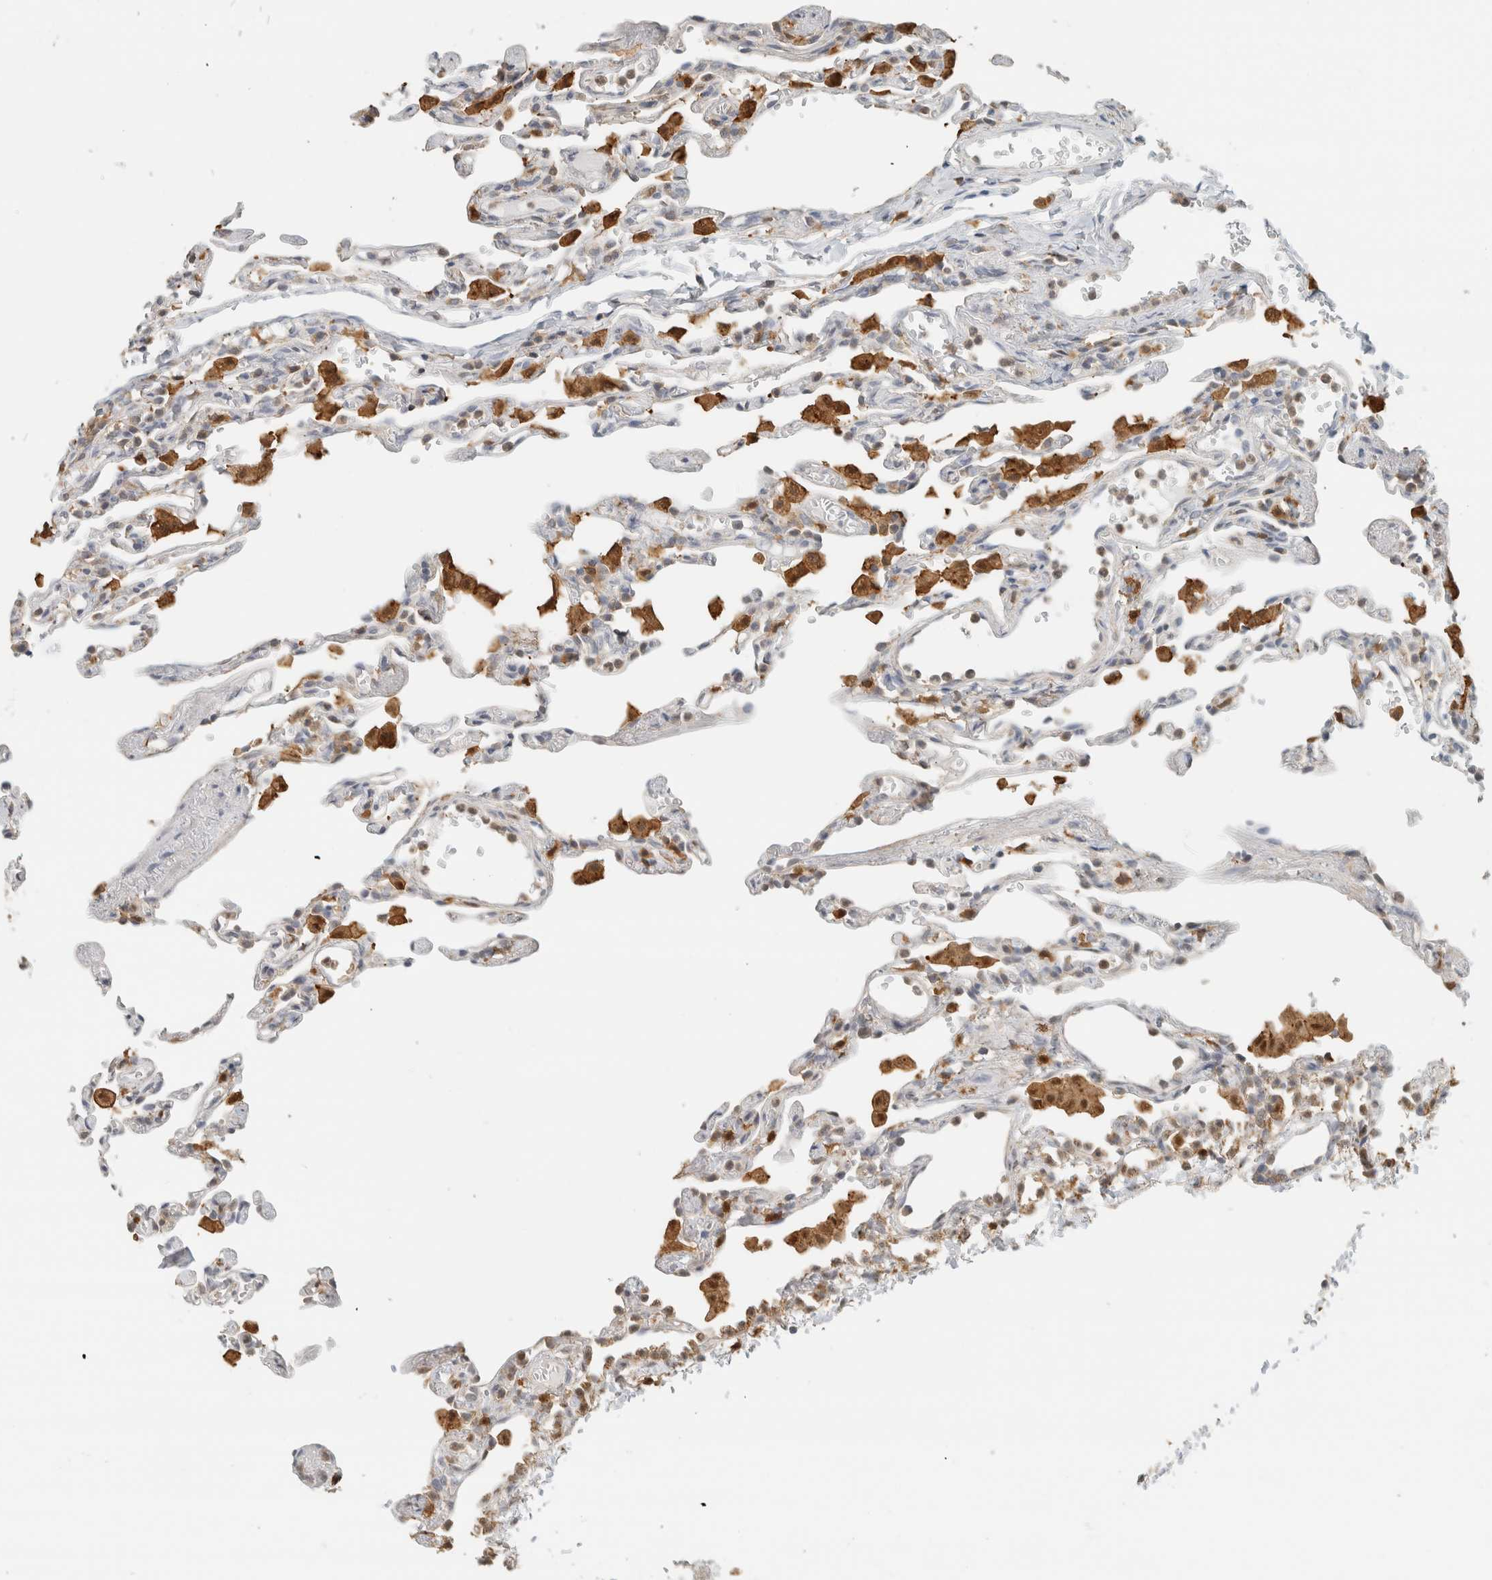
{"staining": {"intensity": "moderate", "quantity": "<25%", "location": "cytoplasmic/membranous,nuclear"}, "tissue": "lung", "cell_type": "Alveolar cells", "image_type": "normal", "snomed": [{"axis": "morphology", "description": "Normal tissue, NOS"}, {"axis": "topography", "description": "Lung"}], "caption": "IHC image of normal lung: lung stained using IHC shows low levels of moderate protein expression localized specifically in the cytoplasmic/membranous,nuclear of alveolar cells, appearing as a cytoplasmic/membranous,nuclear brown color.", "gene": "CAPG", "patient": {"sex": "male", "age": 21}}